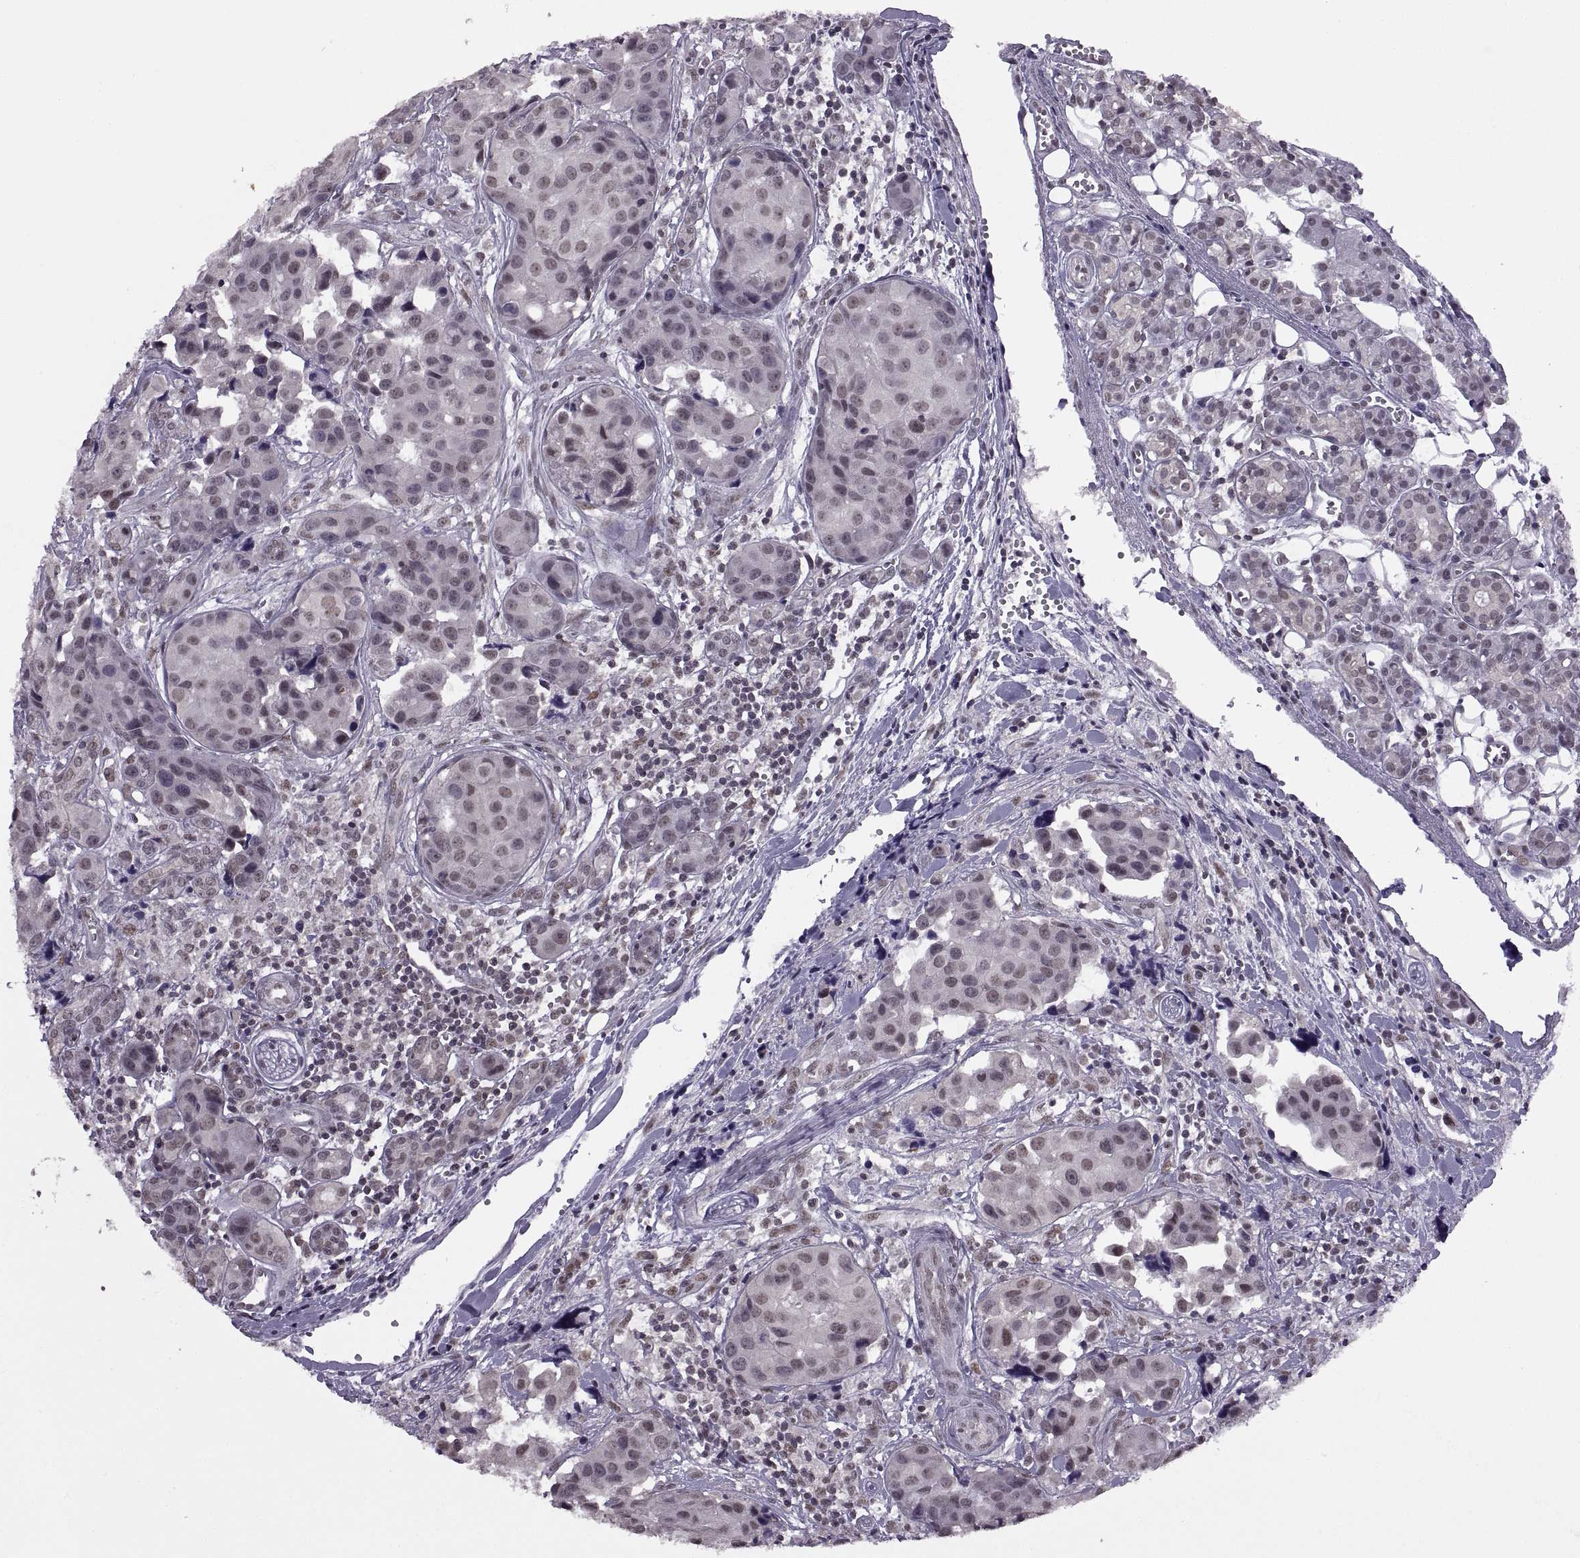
{"staining": {"intensity": "weak", "quantity": "<25%", "location": "nuclear"}, "tissue": "head and neck cancer", "cell_type": "Tumor cells", "image_type": "cancer", "snomed": [{"axis": "morphology", "description": "Adenocarcinoma, NOS"}, {"axis": "topography", "description": "Head-Neck"}], "caption": "High magnification brightfield microscopy of head and neck adenocarcinoma stained with DAB (3,3'-diaminobenzidine) (brown) and counterstained with hematoxylin (blue): tumor cells show no significant positivity.", "gene": "INTS3", "patient": {"sex": "male", "age": 76}}